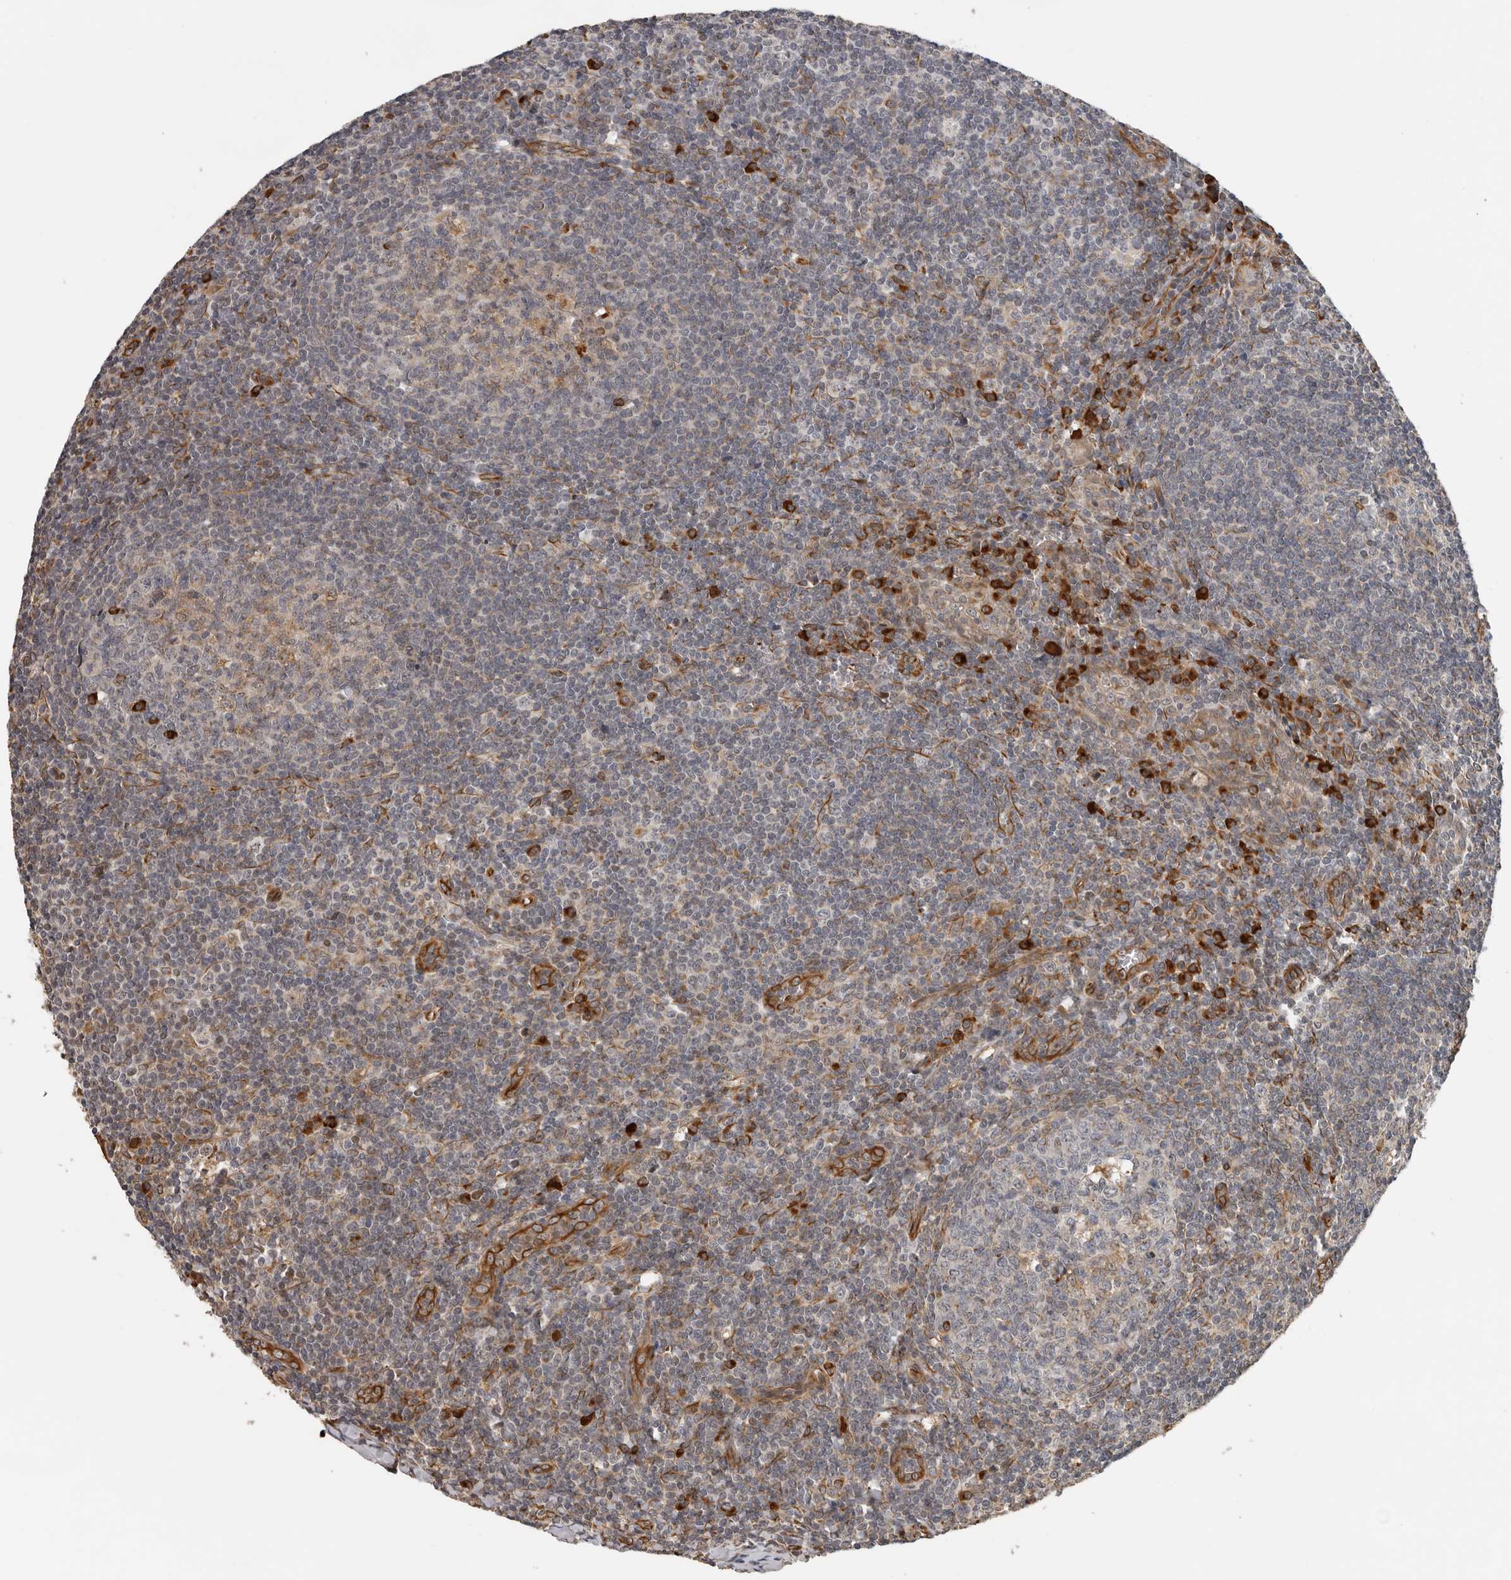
{"staining": {"intensity": "strong", "quantity": "<25%", "location": "cytoplasmic/membranous"}, "tissue": "tonsil", "cell_type": "Germinal center cells", "image_type": "normal", "snomed": [{"axis": "morphology", "description": "Normal tissue, NOS"}, {"axis": "topography", "description": "Tonsil"}], "caption": "This photomicrograph displays immunohistochemistry staining of normal tonsil, with medium strong cytoplasmic/membranous staining in approximately <25% of germinal center cells.", "gene": "RNF157", "patient": {"sex": "male", "age": 37}}